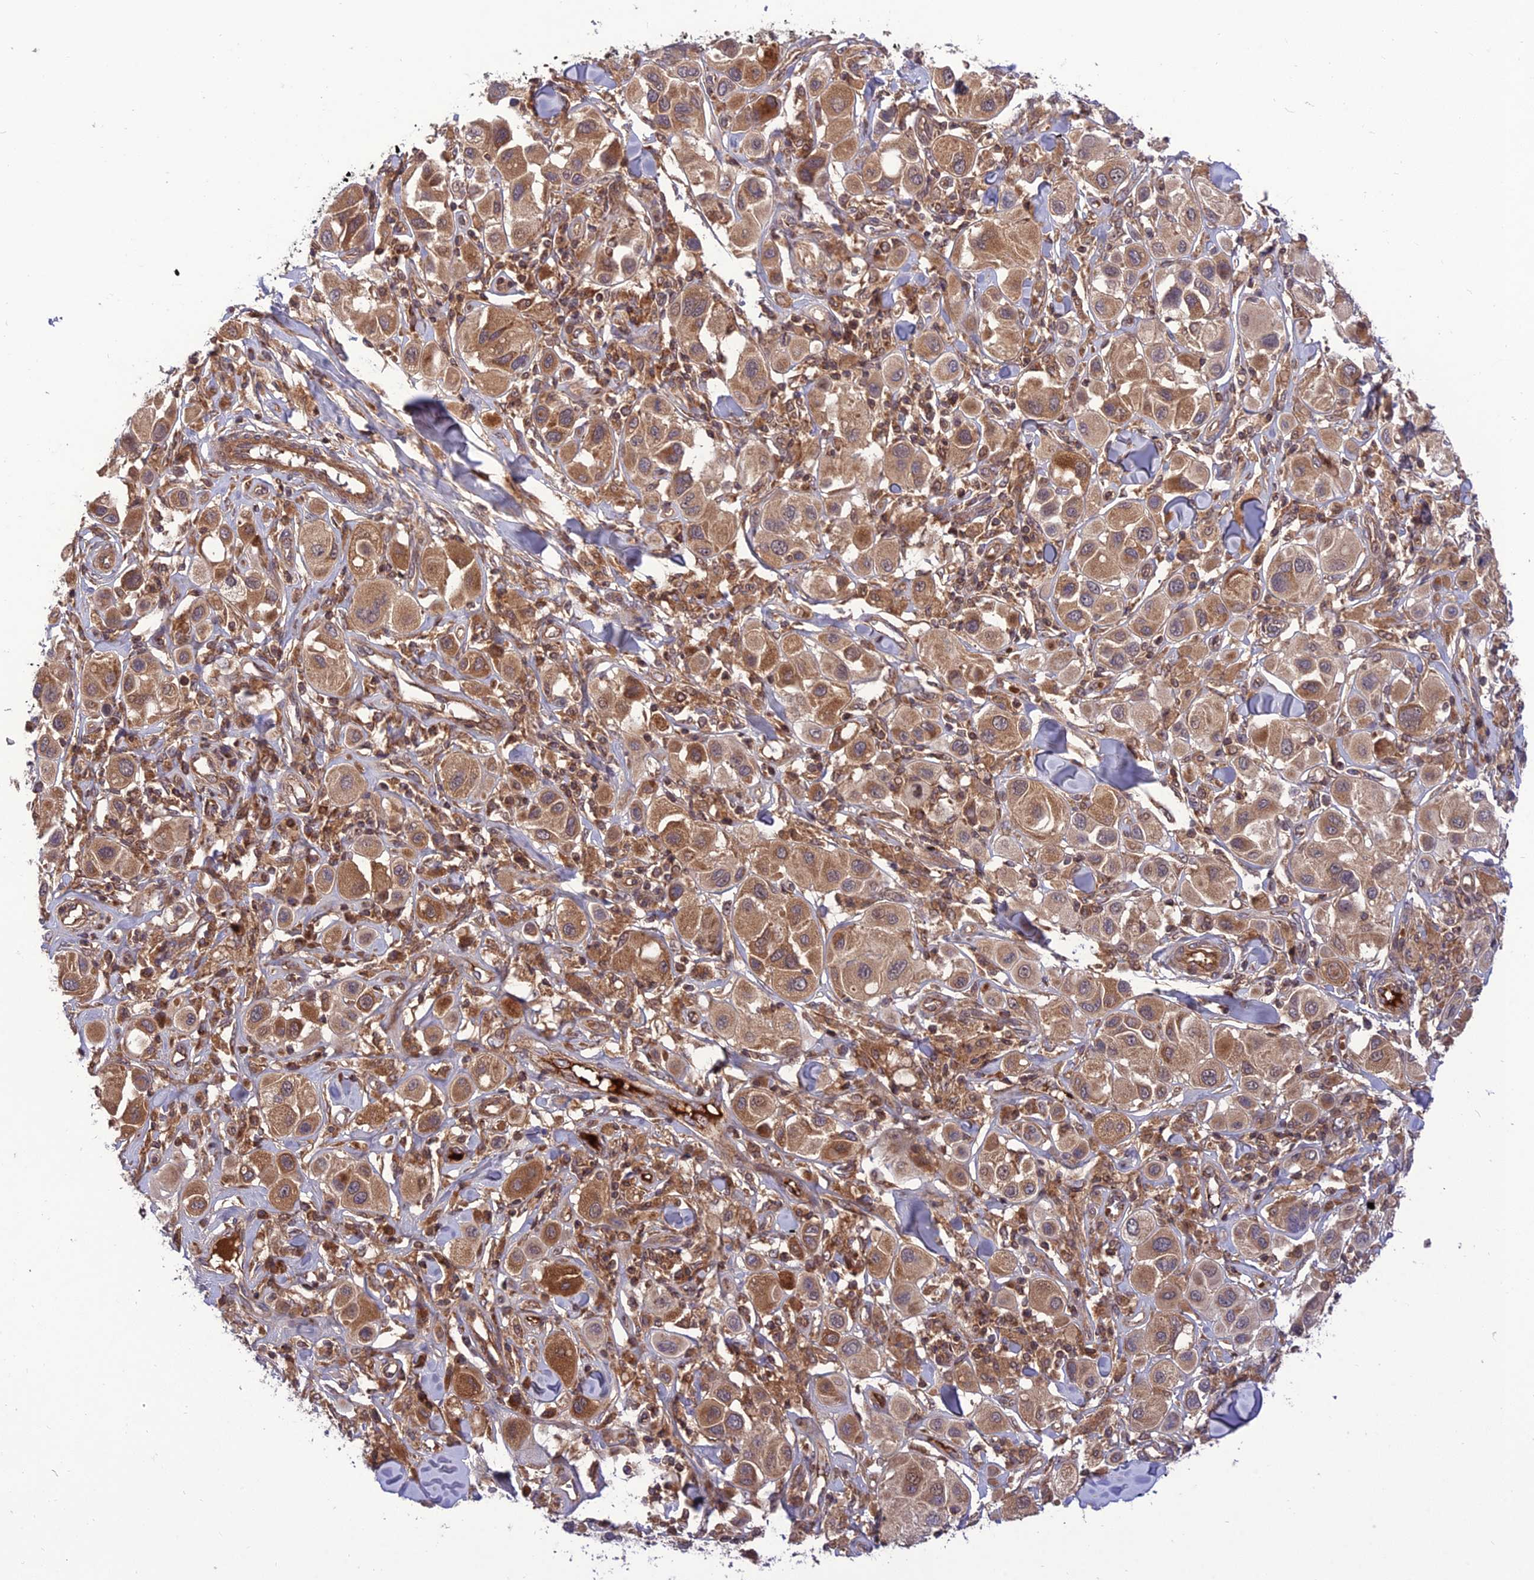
{"staining": {"intensity": "moderate", "quantity": ">75%", "location": "cytoplasmic/membranous"}, "tissue": "melanoma", "cell_type": "Tumor cells", "image_type": "cancer", "snomed": [{"axis": "morphology", "description": "Malignant melanoma, Metastatic site"}, {"axis": "topography", "description": "Skin"}], "caption": "Protein staining exhibits moderate cytoplasmic/membranous positivity in about >75% of tumor cells in melanoma.", "gene": "NDUFC1", "patient": {"sex": "male", "age": 41}}